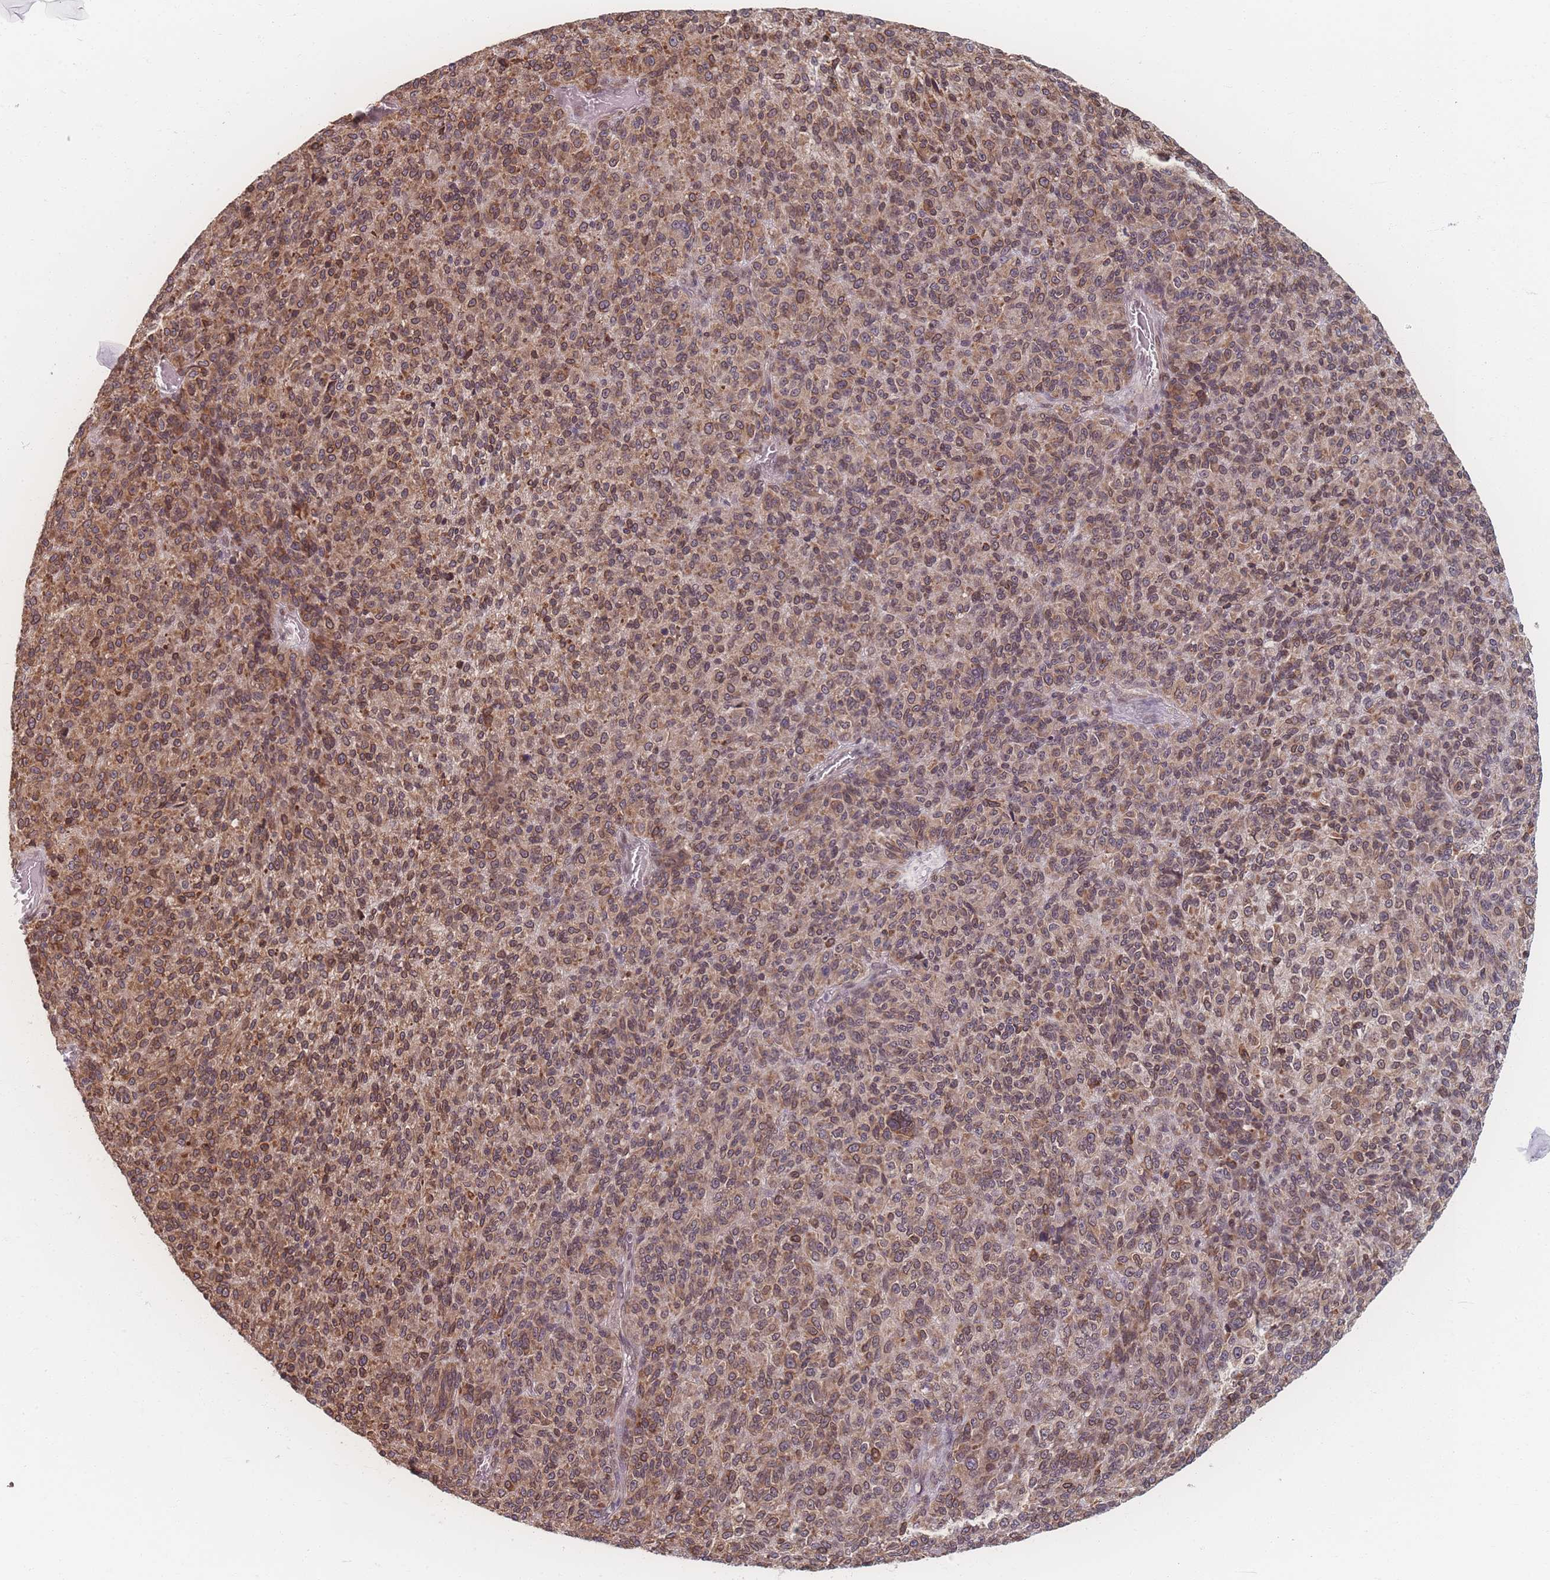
{"staining": {"intensity": "moderate", "quantity": ">75%", "location": "cytoplasmic/membranous"}, "tissue": "melanoma", "cell_type": "Tumor cells", "image_type": "cancer", "snomed": [{"axis": "morphology", "description": "Malignant melanoma, Metastatic site"}, {"axis": "topography", "description": "Brain"}], "caption": "Immunohistochemistry of melanoma displays medium levels of moderate cytoplasmic/membranous positivity in about >75% of tumor cells. Nuclei are stained in blue.", "gene": "ZC3H13", "patient": {"sex": "female", "age": 56}}